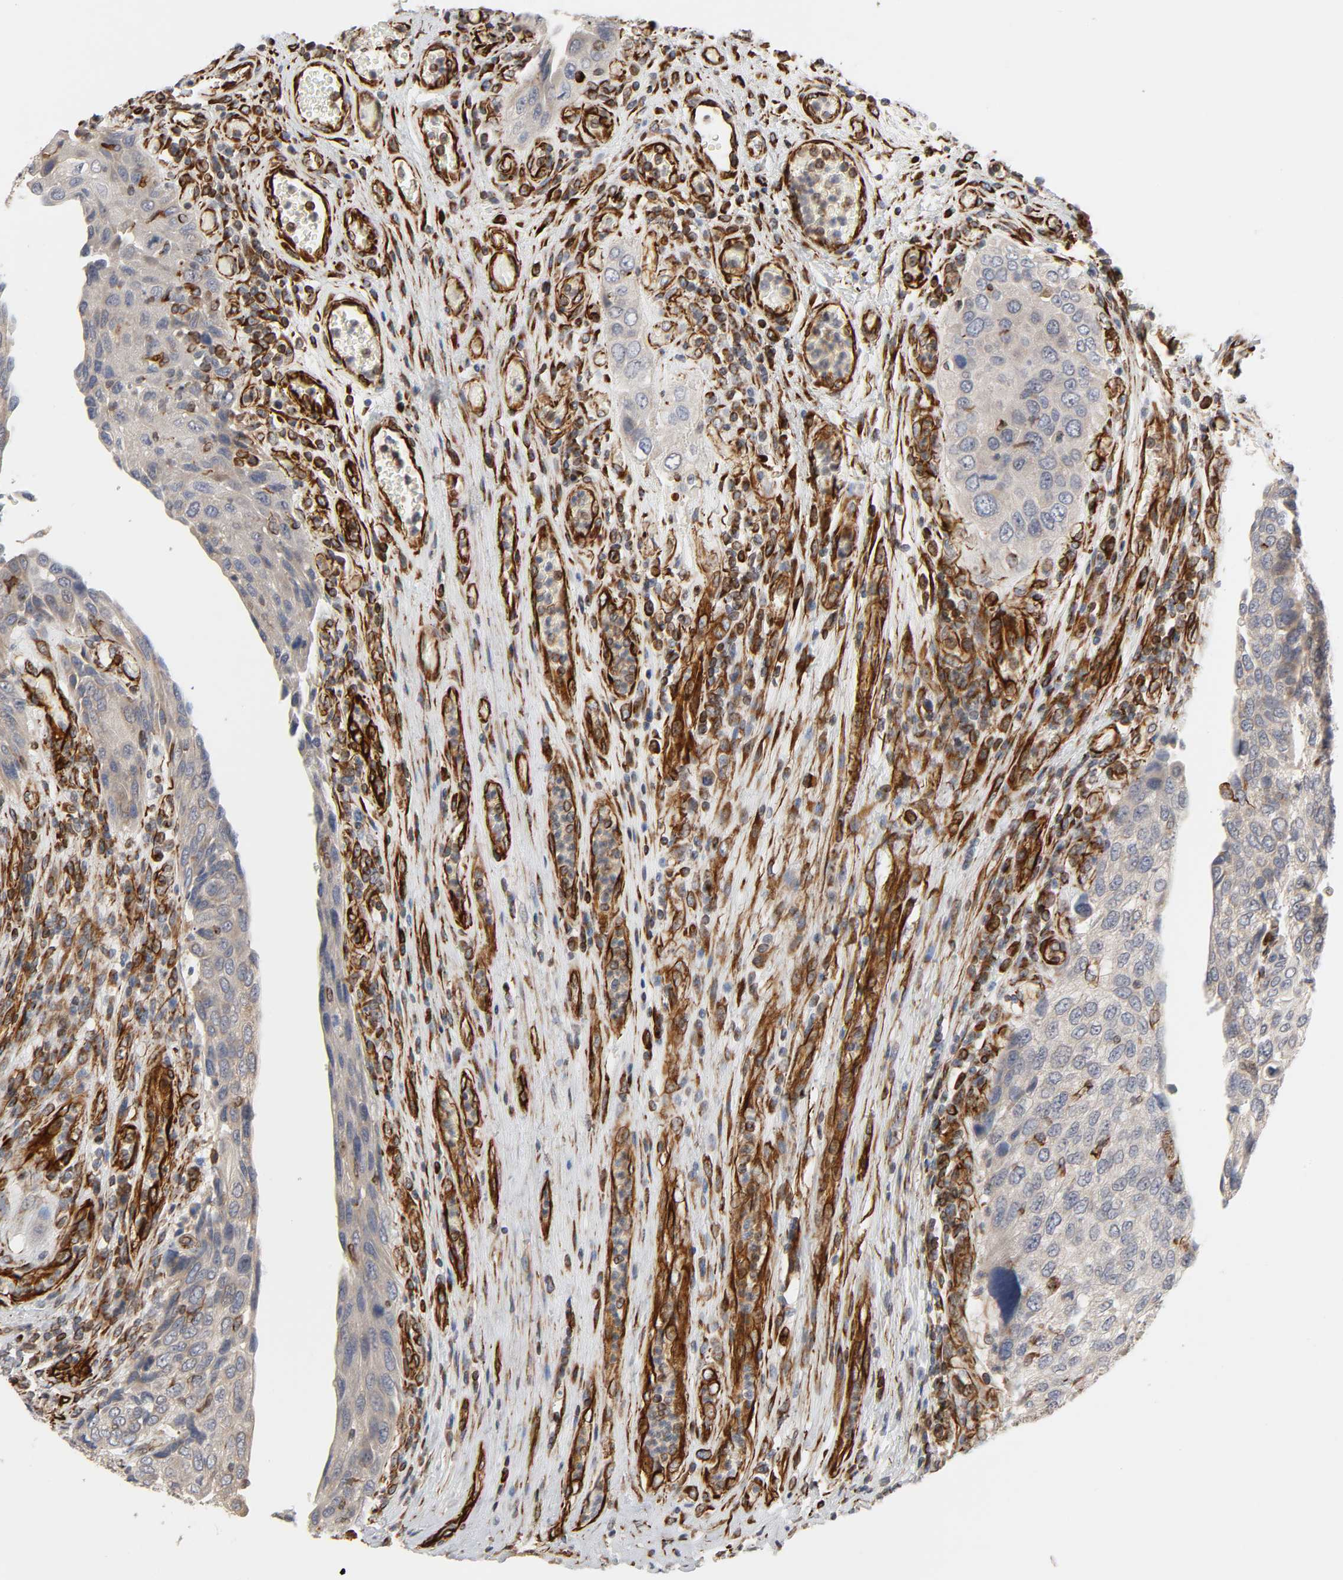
{"staining": {"intensity": "moderate", "quantity": "25%-75%", "location": "cytoplasmic/membranous"}, "tissue": "urothelial cancer", "cell_type": "Tumor cells", "image_type": "cancer", "snomed": [{"axis": "morphology", "description": "Urothelial carcinoma, High grade"}, {"axis": "topography", "description": "Urinary bladder"}], "caption": "Protein expression by IHC displays moderate cytoplasmic/membranous expression in about 25%-75% of tumor cells in urothelial carcinoma (high-grade). (DAB = brown stain, brightfield microscopy at high magnification).", "gene": "FAM118A", "patient": {"sex": "male", "age": 50}}